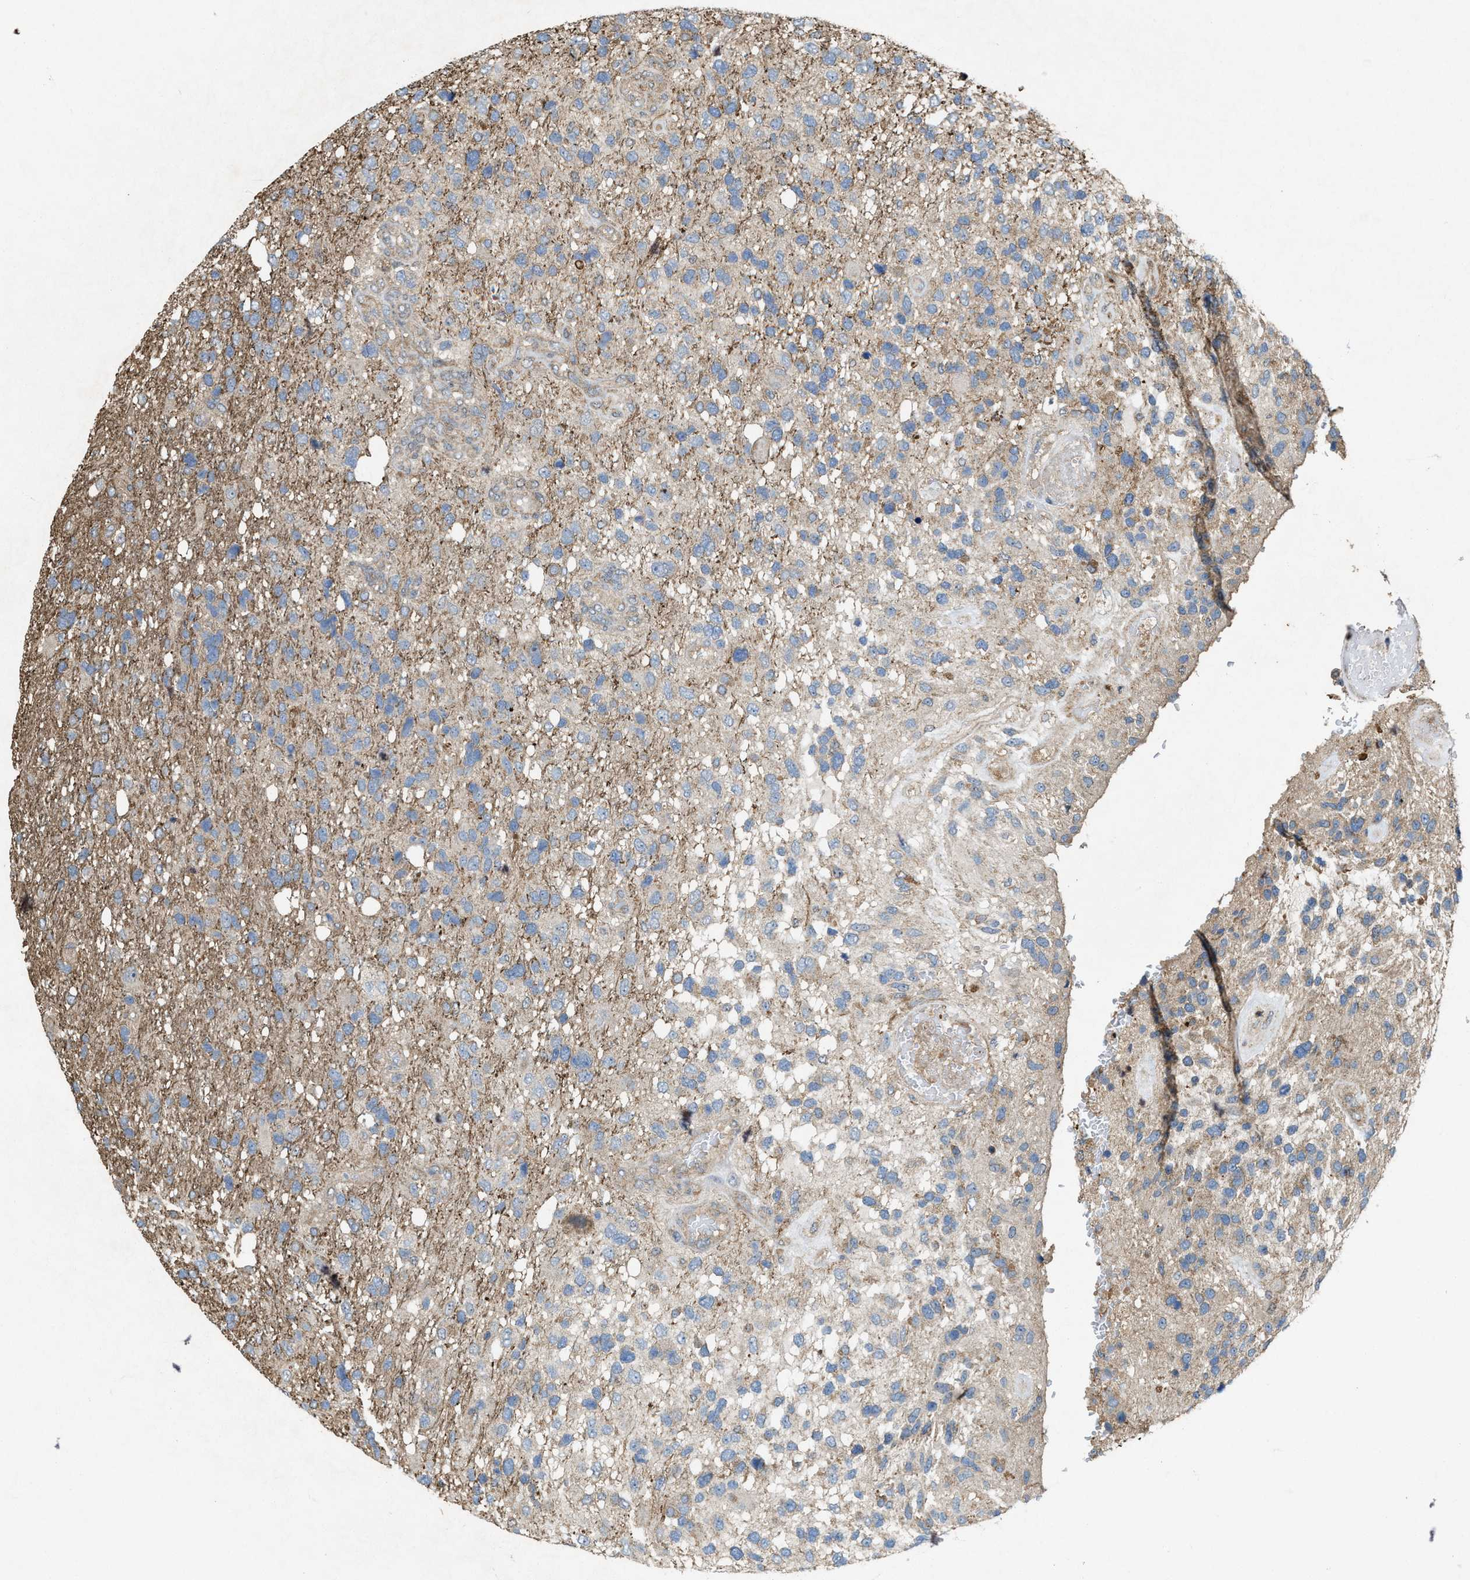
{"staining": {"intensity": "weak", "quantity": "25%-75%", "location": "cytoplasmic/membranous"}, "tissue": "glioma", "cell_type": "Tumor cells", "image_type": "cancer", "snomed": [{"axis": "morphology", "description": "Glioma, malignant, High grade"}, {"axis": "topography", "description": "Brain"}], "caption": "High-power microscopy captured an immunohistochemistry photomicrograph of glioma, revealing weak cytoplasmic/membranous expression in about 25%-75% of tumor cells.", "gene": "PDP2", "patient": {"sex": "female", "age": 58}}